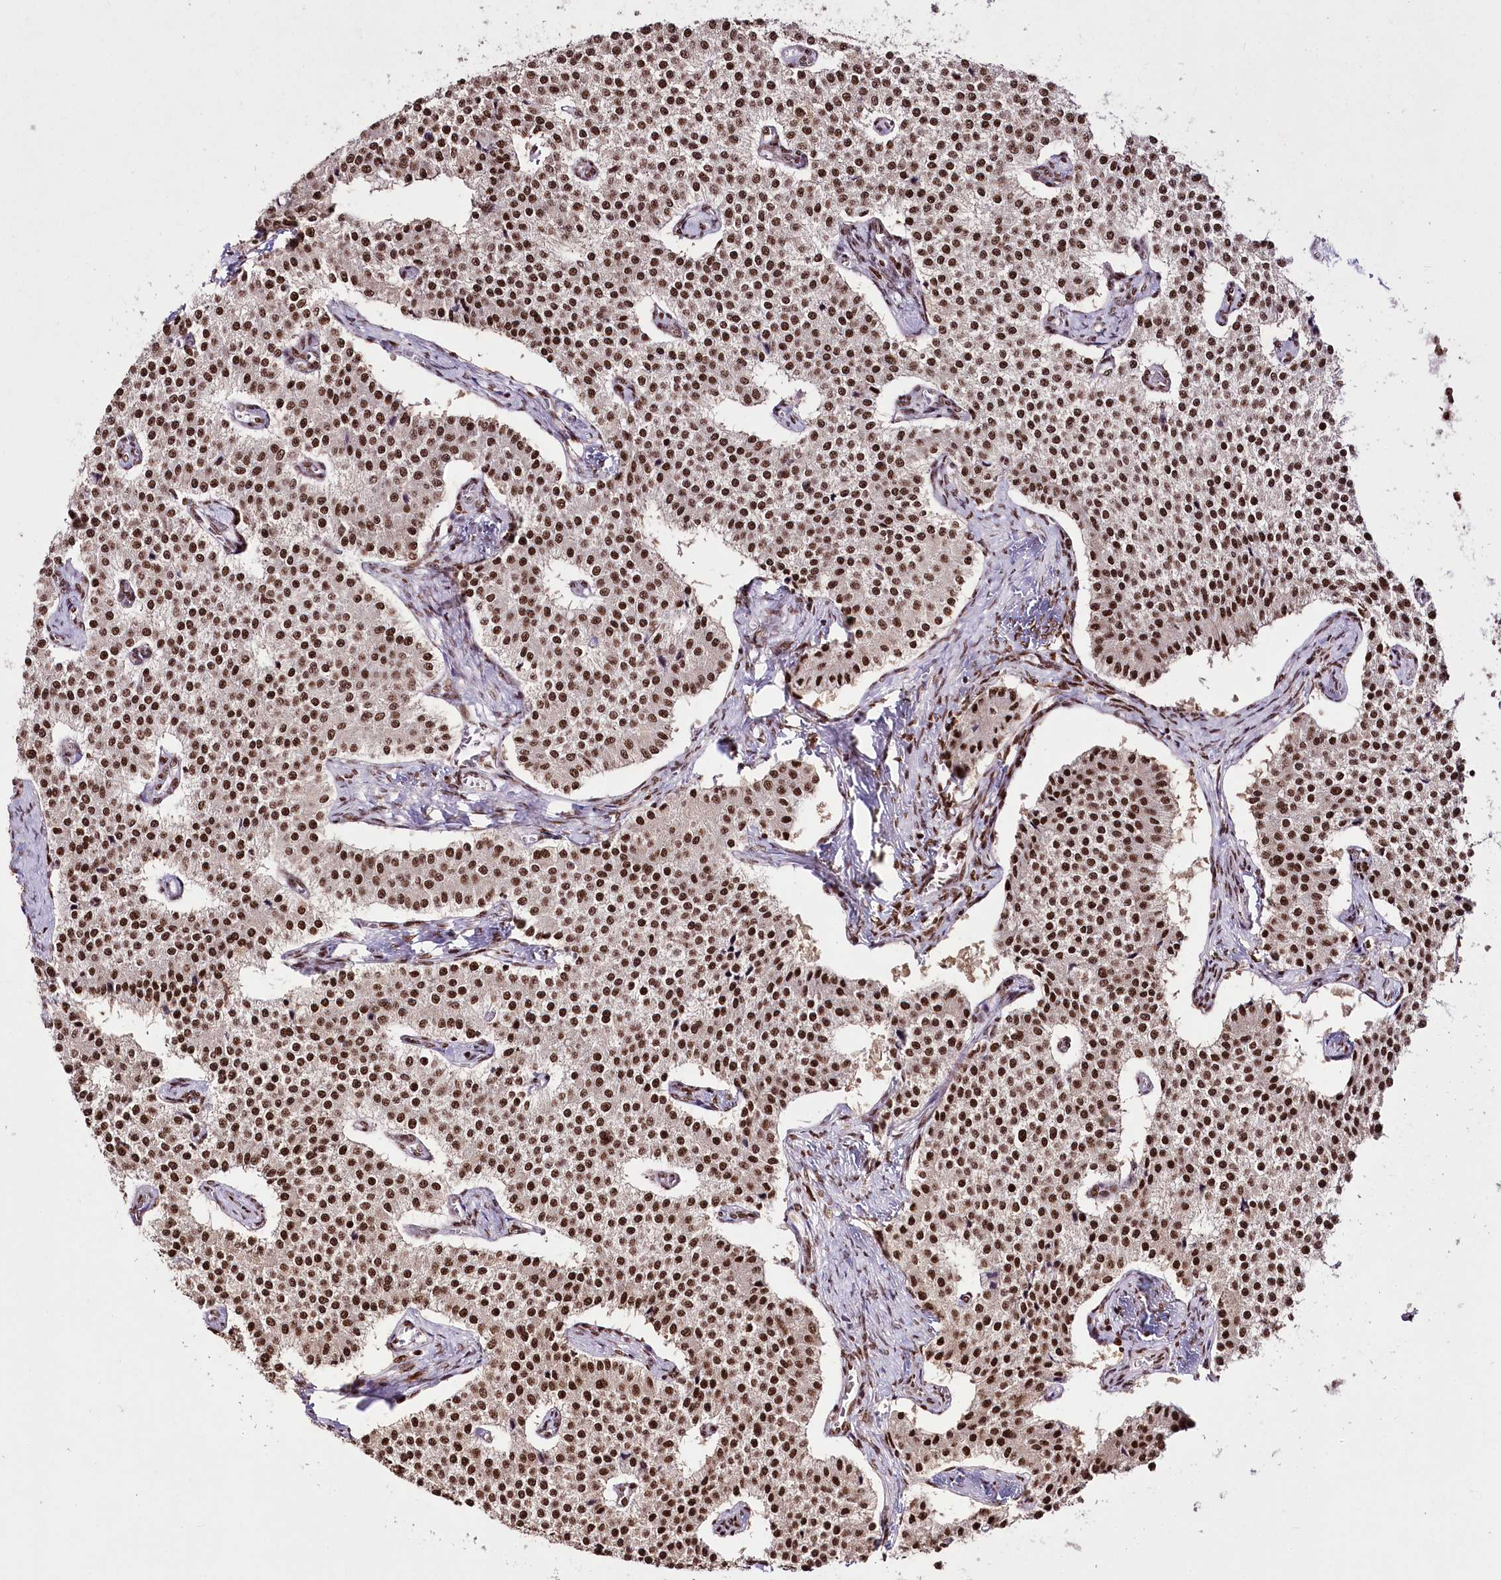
{"staining": {"intensity": "strong", "quantity": ">75%", "location": "nuclear"}, "tissue": "carcinoid", "cell_type": "Tumor cells", "image_type": "cancer", "snomed": [{"axis": "morphology", "description": "Carcinoid, malignant, NOS"}, {"axis": "topography", "description": "Colon"}], "caption": "There is high levels of strong nuclear positivity in tumor cells of carcinoid, as demonstrated by immunohistochemical staining (brown color).", "gene": "SMARCE1", "patient": {"sex": "female", "age": 52}}